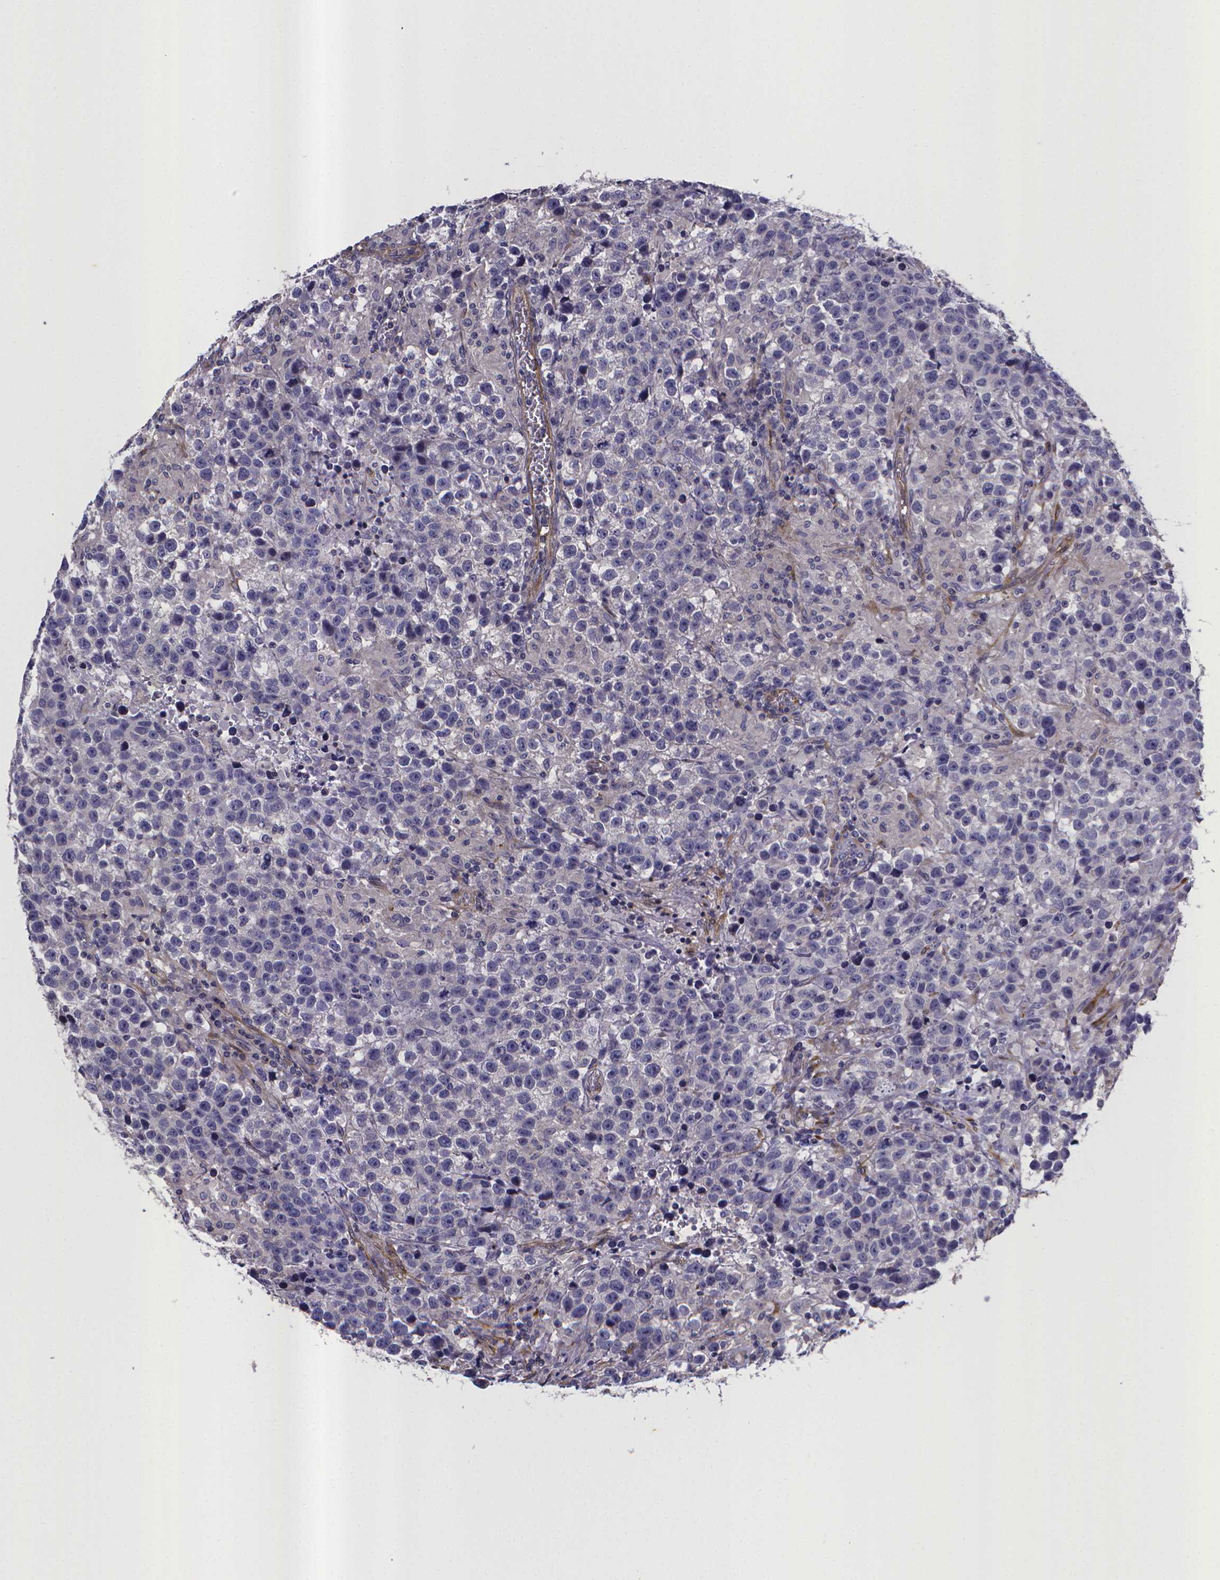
{"staining": {"intensity": "negative", "quantity": "none", "location": "none"}, "tissue": "testis cancer", "cell_type": "Tumor cells", "image_type": "cancer", "snomed": [{"axis": "morphology", "description": "Seminoma, NOS"}, {"axis": "topography", "description": "Testis"}], "caption": "Histopathology image shows no protein staining in tumor cells of testis seminoma tissue.", "gene": "RERG", "patient": {"sex": "male", "age": 43}}